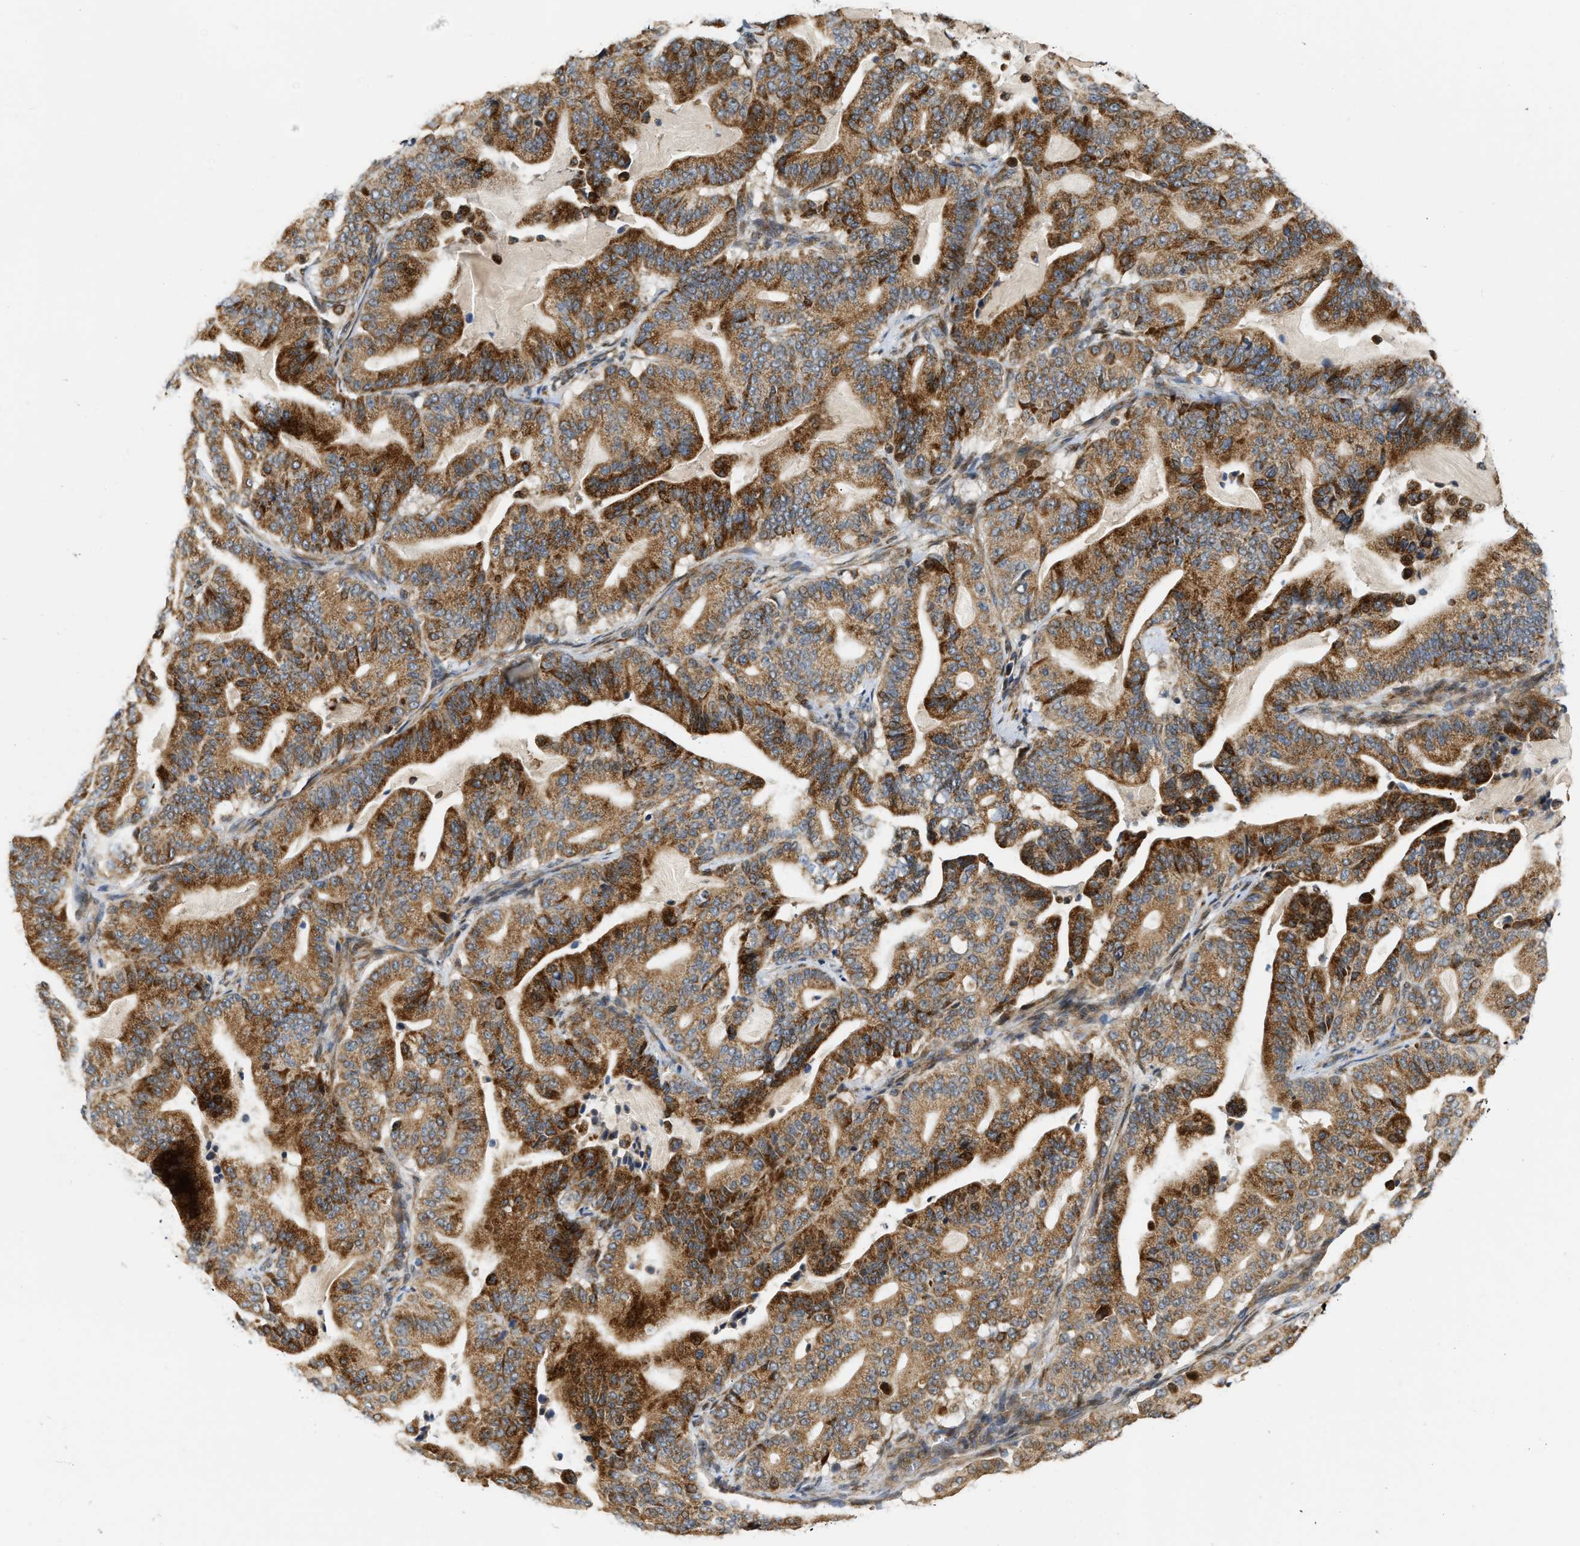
{"staining": {"intensity": "strong", "quantity": ">75%", "location": "cytoplasmic/membranous"}, "tissue": "pancreatic cancer", "cell_type": "Tumor cells", "image_type": "cancer", "snomed": [{"axis": "morphology", "description": "Adenocarcinoma, NOS"}, {"axis": "topography", "description": "Pancreas"}], "caption": "DAB immunohistochemical staining of human pancreatic cancer displays strong cytoplasmic/membranous protein positivity in approximately >75% of tumor cells. (Brightfield microscopy of DAB IHC at high magnification).", "gene": "DEPTOR", "patient": {"sex": "male", "age": 63}}